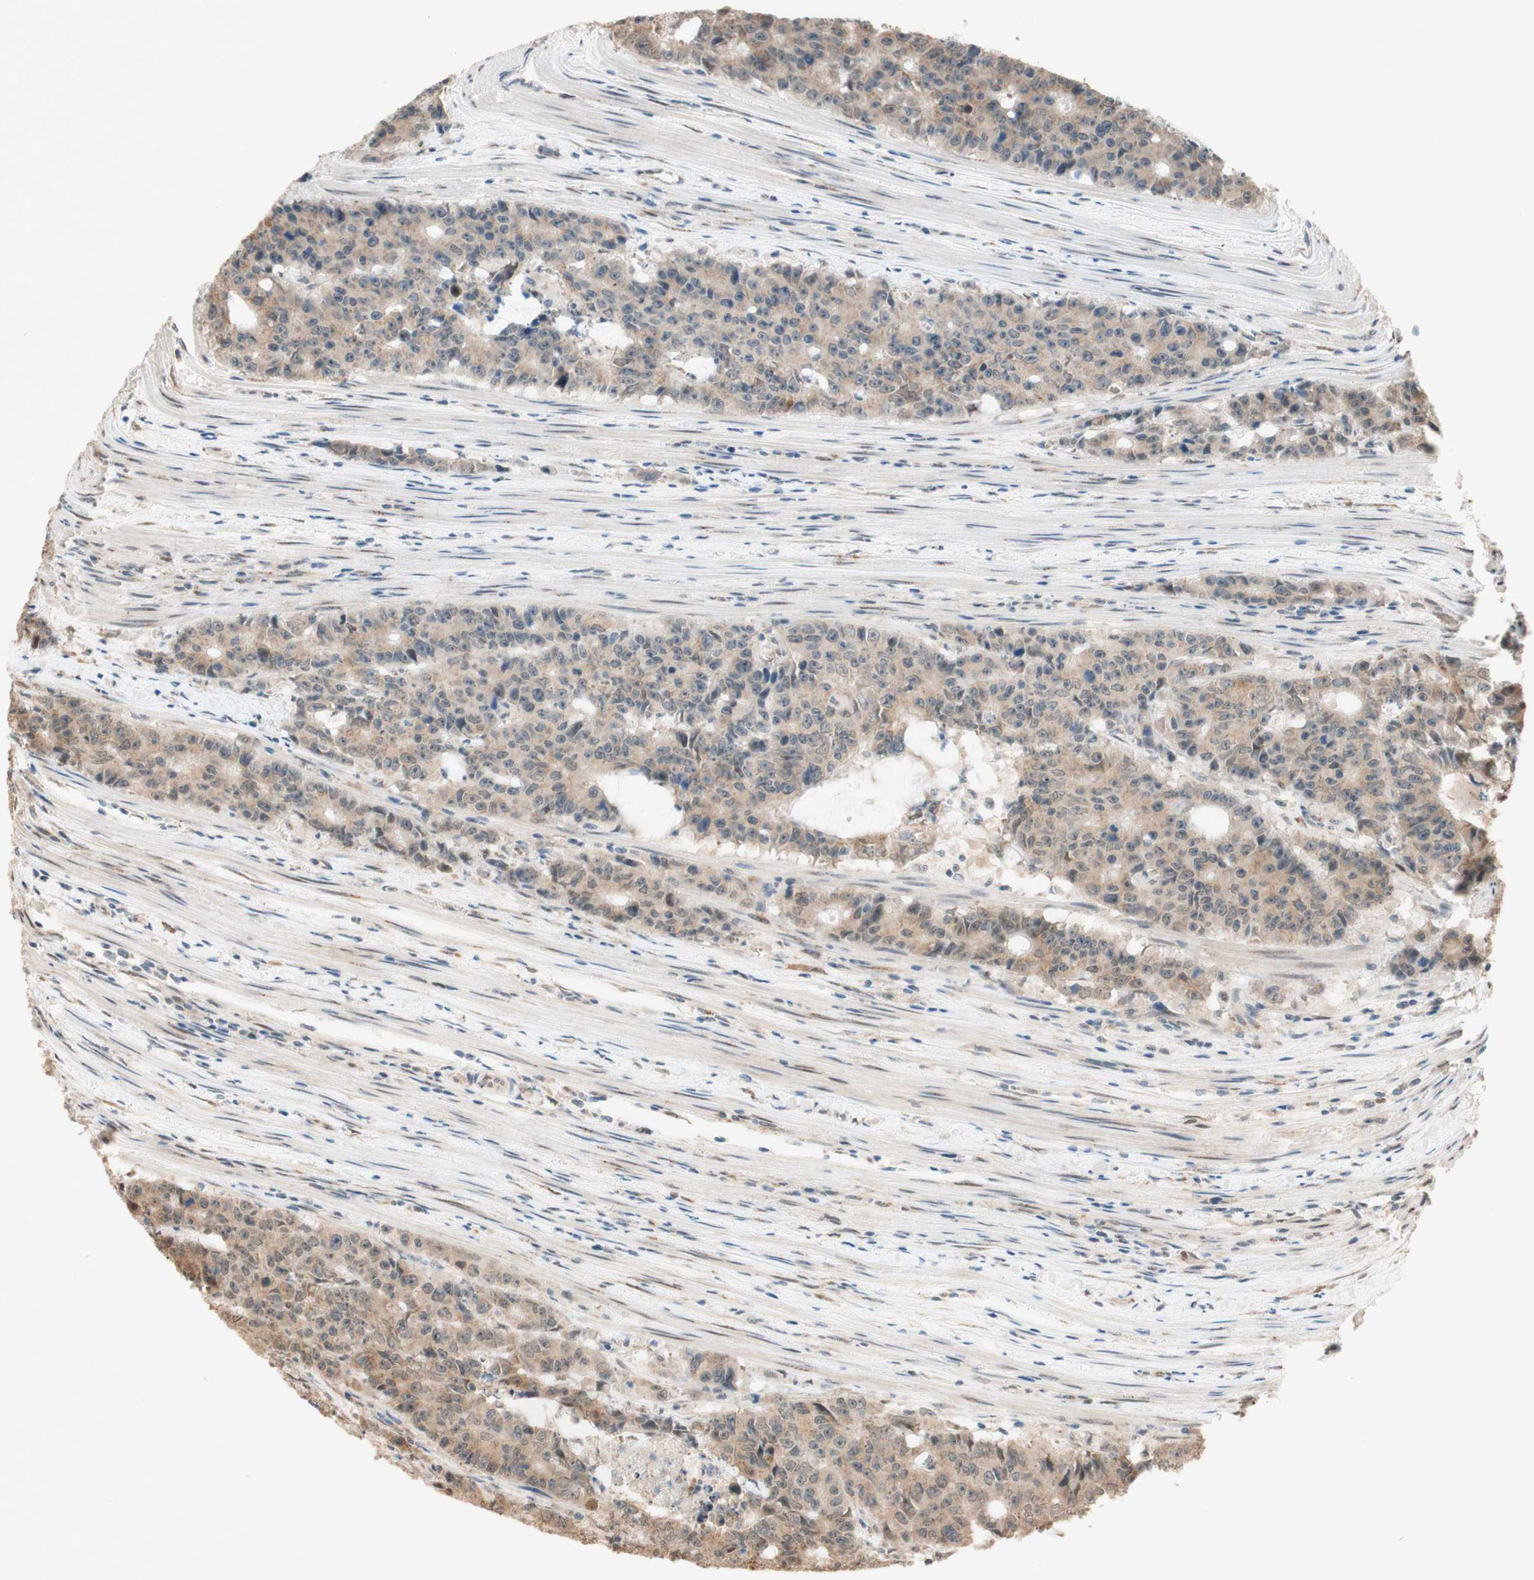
{"staining": {"intensity": "weak", "quantity": "25%-75%", "location": "cytoplasmic/membranous"}, "tissue": "colorectal cancer", "cell_type": "Tumor cells", "image_type": "cancer", "snomed": [{"axis": "morphology", "description": "Adenocarcinoma, NOS"}, {"axis": "topography", "description": "Colon"}], "caption": "Immunohistochemistry histopathology image of neoplastic tissue: human colorectal cancer (adenocarcinoma) stained using immunohistochemistry (IHC) exhibits low levels of weak protein expression localized specifically in the cytoplasmic/membranous of tumor cells, appearing as a cytoplasmic/membranous brown color.", "gene": "CCNC", "patient": {"sex": "female", "age": 86}}